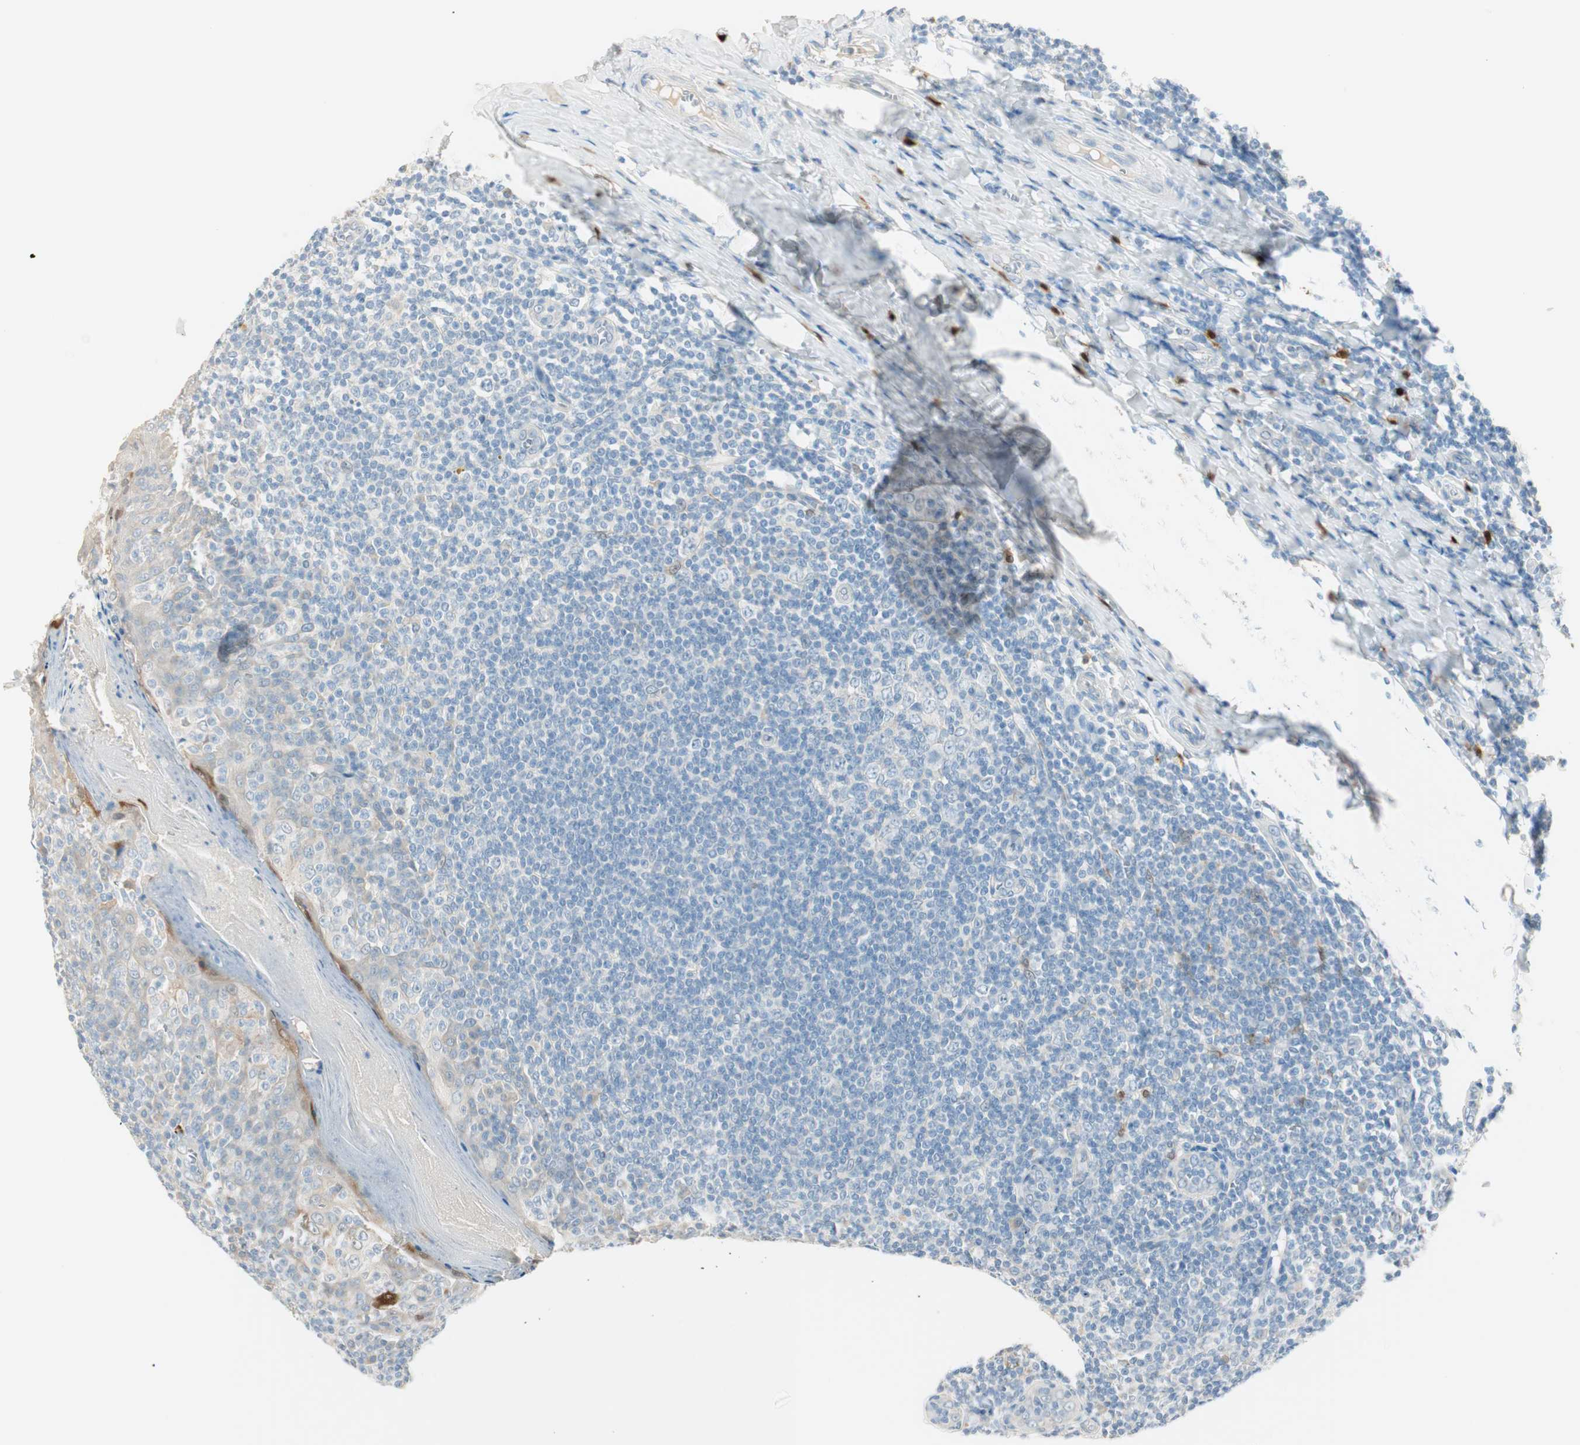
{"staining": {"intensity": "negative", "quantity": "none", "location": "none"}, "tissue": "tonsil", "cell_type": "Germinal center cells", "image_type": "normal", "snomed": [{"axis": "morphology", "description": "Normal tissue, NOS"}, {"axis": "topography", "description": "Tonsil"}], "caption": "IHC of unremarkable human tonsil demonstrates no staining in germinal center cells.", "gene": "HPGD", "patient": {"sex": "male", "age": 31}}